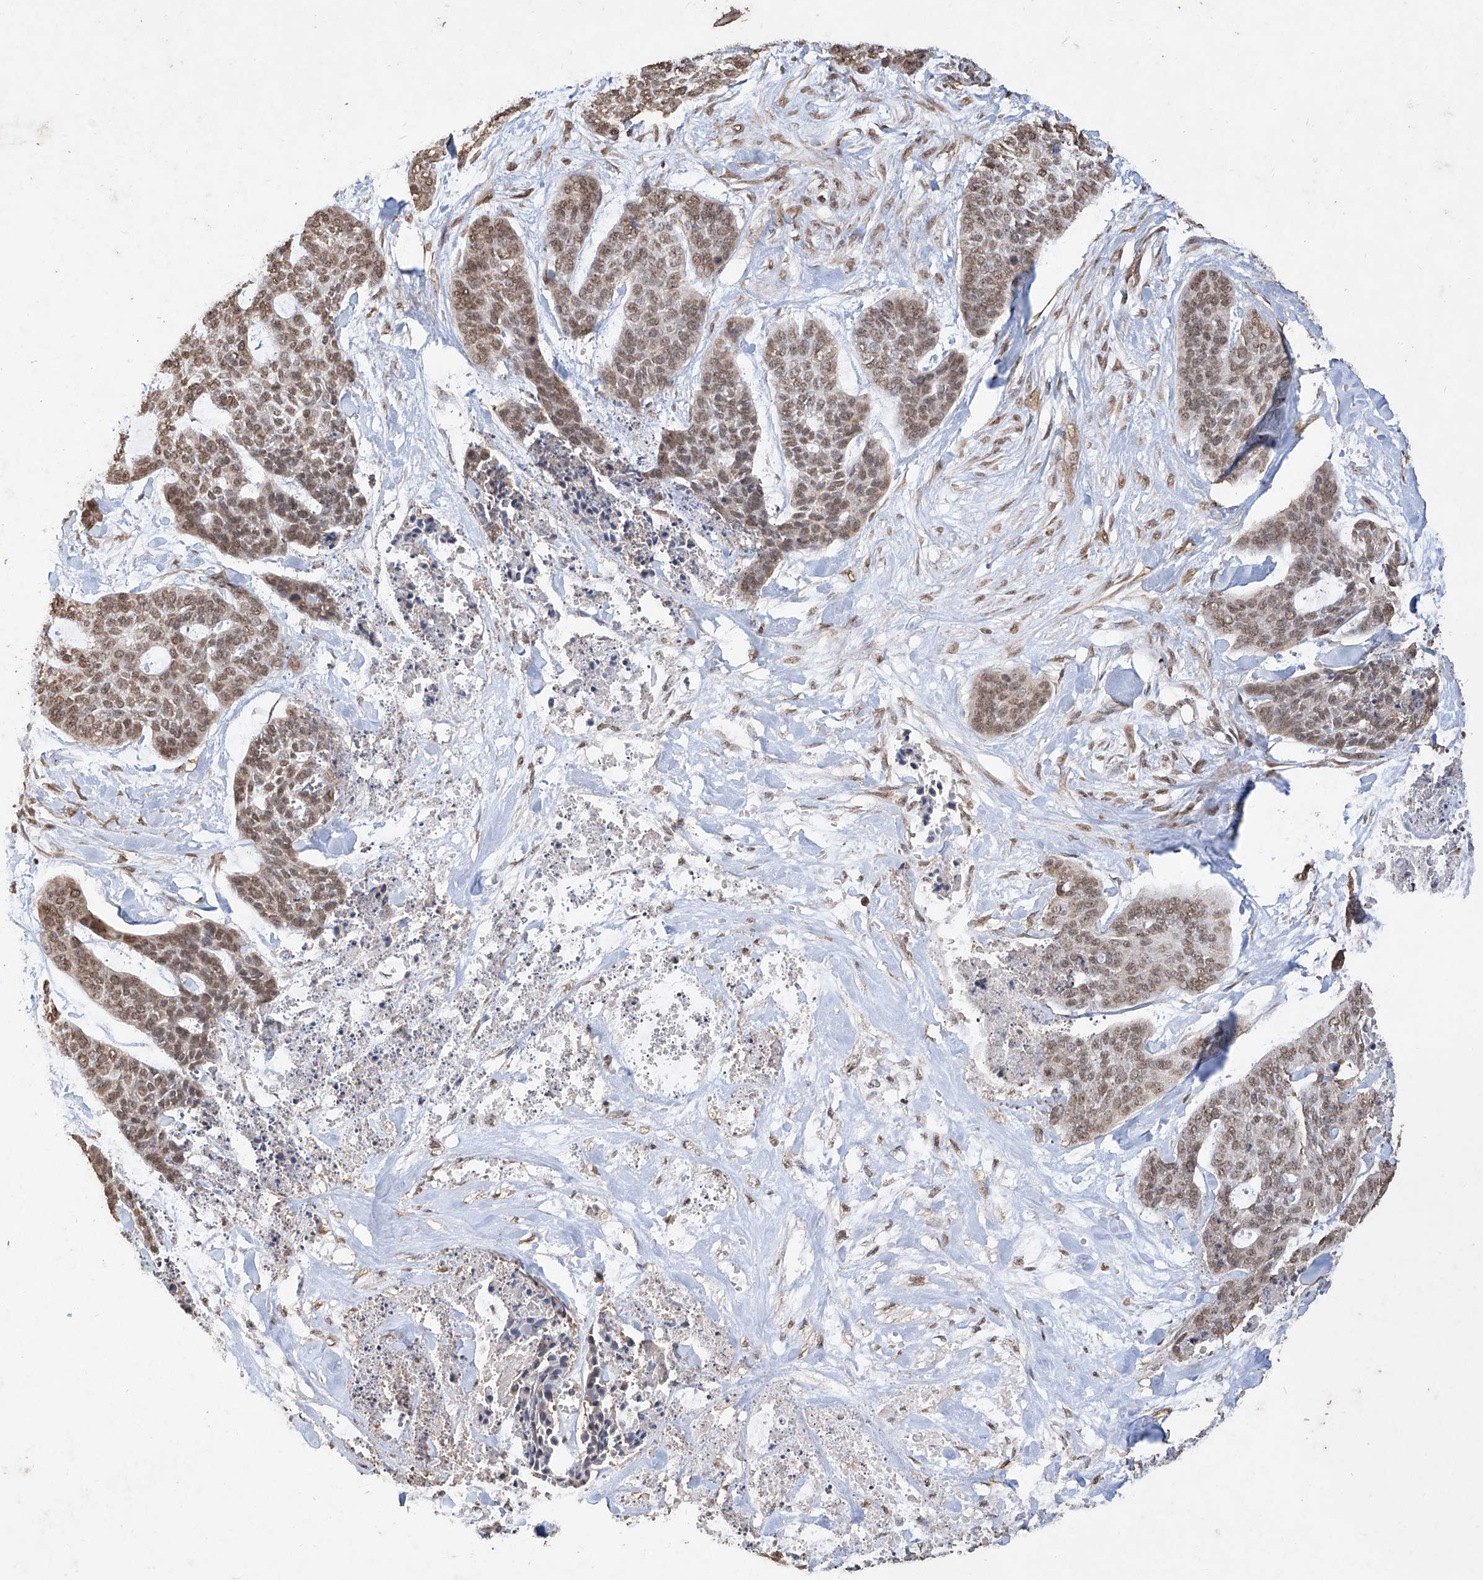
{"staining": {"intensity": "moderate", "quantity": ">75%", "location": "nuclear"}, "tissue": "skin cancer", "cell_type": "Tumor cells", "image_type": "cancer", "snomed": [{"axis": "morphology", "description": "Basal cell carcinoma"}, {"axis": "topography", "description": "Skin"}], "caption": "The histopathology image shows immunohistochemical staining of skin basal cell carcinoma. There is moderate nuclear positivity is appreciated in about >75% of tumor cells.", "gene": "ELOVL1", "patient": {"sex": "female", "age": 64}}